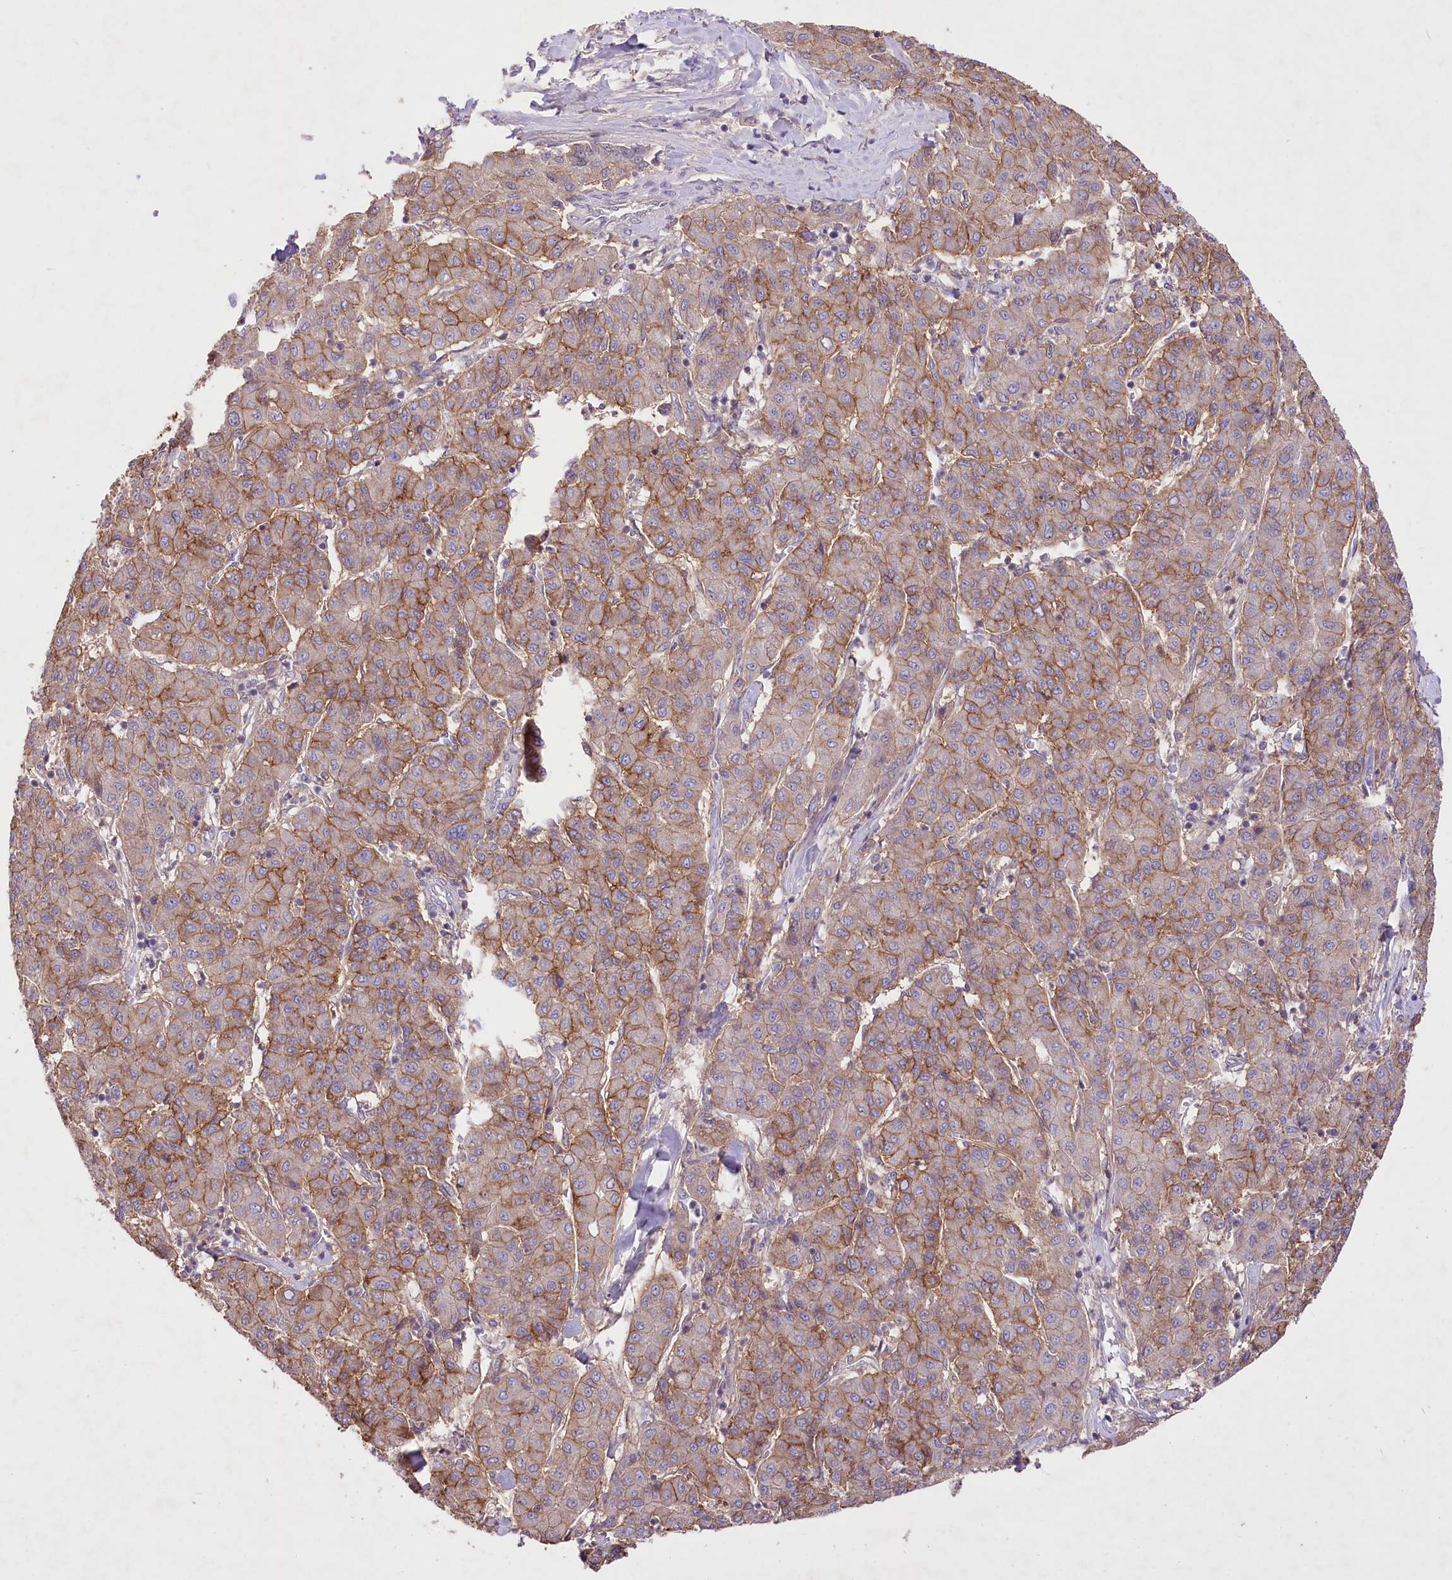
{"staining": {"intensity": "moderate", "quantity": ">75%", "location": "cytoplasmic/membranous"}, "tissue": "liver cancer", "cell_type": "Tumor cells", "image_type": "cancer", "snomed": [{"axis": "morphology", "description": "Carcinoma, Hepatocellular, NOS"}, {"axis": "topography", "description": "Liver"}], "caption": "Immunohistochemical staining of human liver hepatocellular carcinoma demonstrates moderate cytoplasmic/membranous protein positivity in approximately >75% of tumor cells. (Stains: DAB (3,3'-diaminobenzidine) in brown, nuclei in blue, Microscopy: brightfield microscopy at high magnification).", "gene": "ENPP1", "patient": {"sex": "male", "age": 65}}